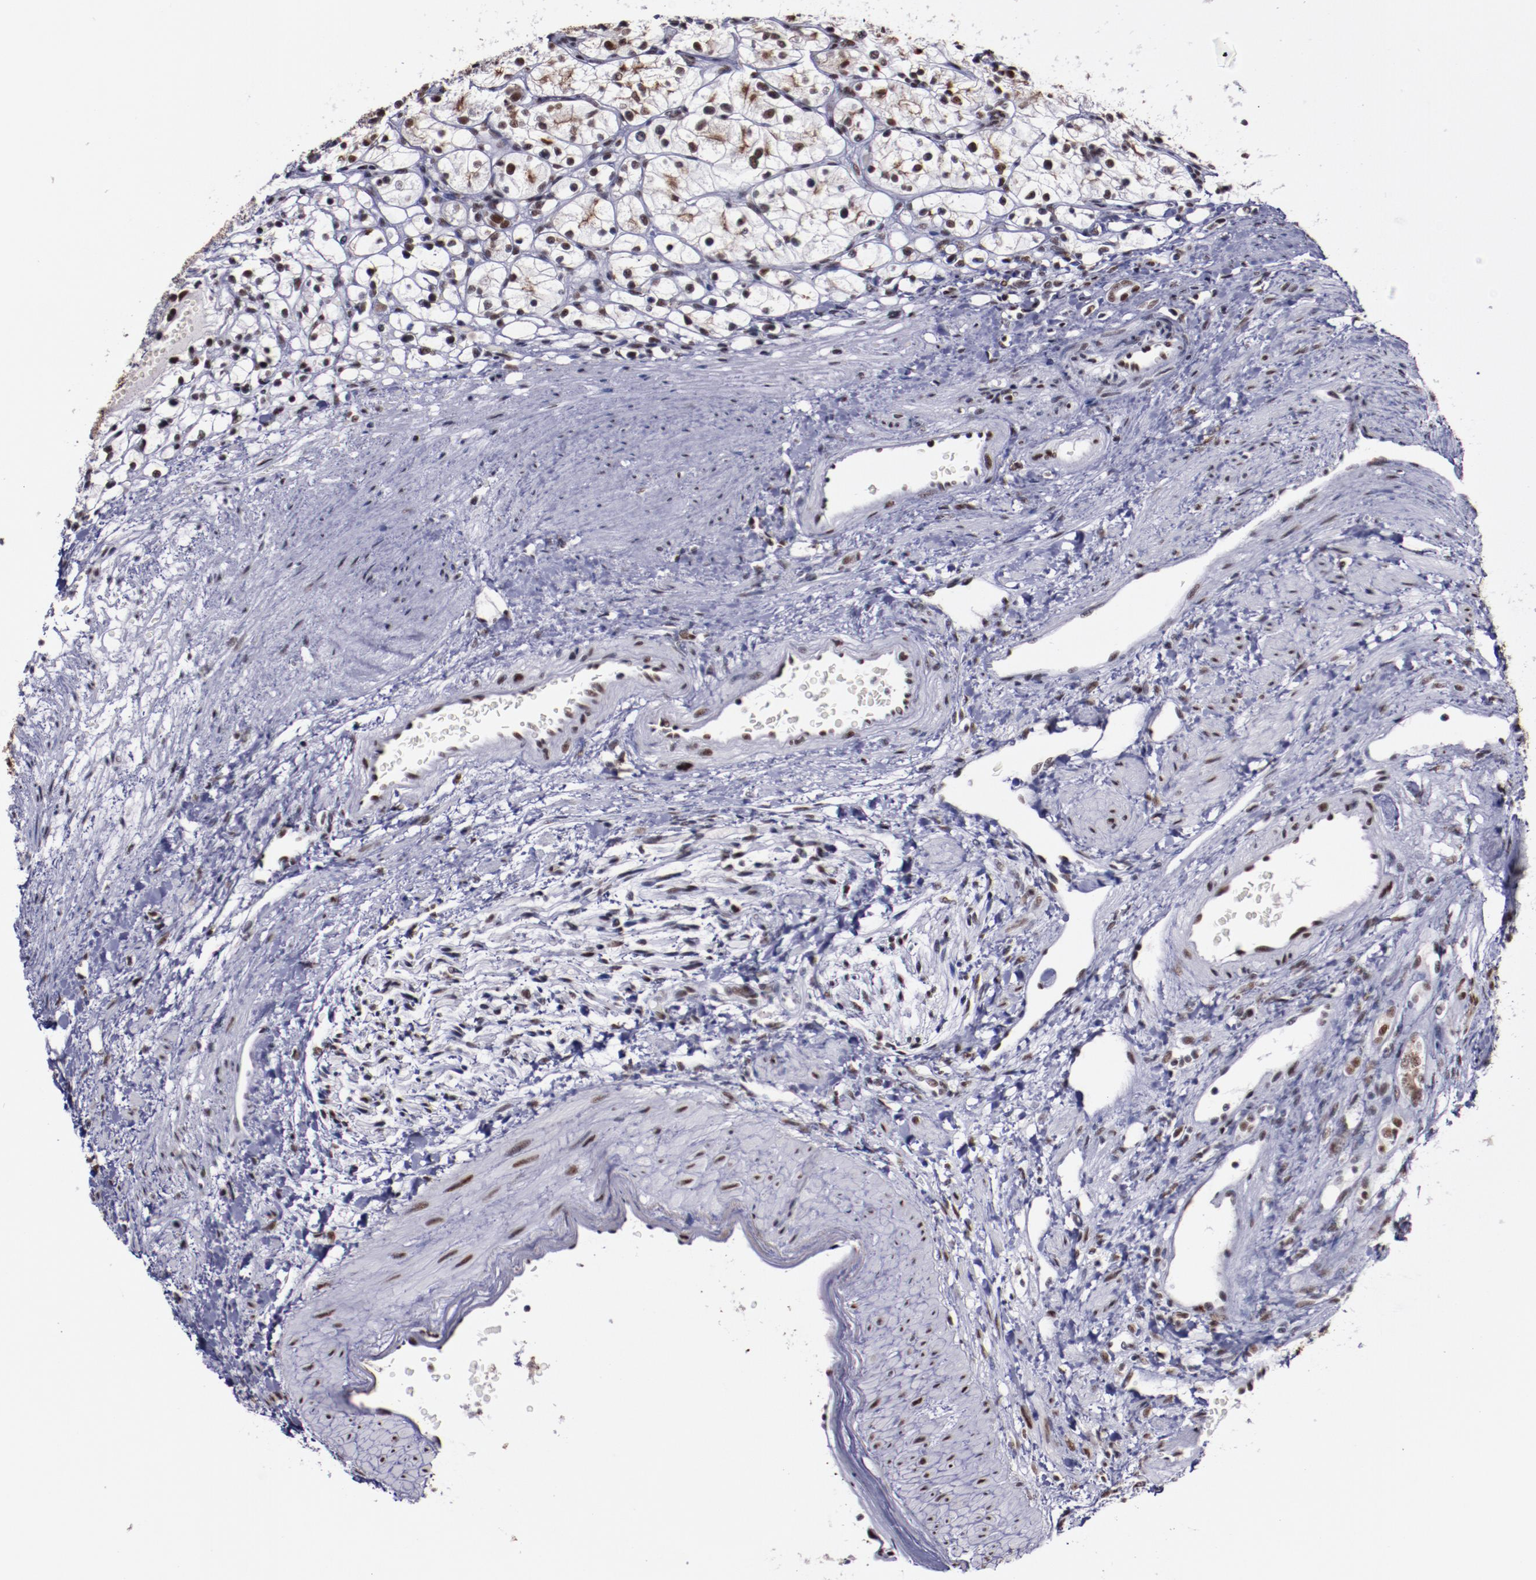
{"staining": {"intensity": "moderate", "quantity": "25%-75%", "location": "nuclear"}, "tissue": "renal cancer", "cell_type": "Tumor cells", "image_type": "cancer", "snomed": [{"axis": "morphology", "description": "Adenocarcinoma, NOS"}, {"axis": "topography", "description": "Kidney"}], "caption": "Immunohistochemical staining of human renal cancer demonstrates medium levels of moderate nuclear protein expression in about 25%-75% of tumor cells. Nuclei are stained in blue.", "gene": "PPP4R3A", "patient": {"sex": "female", "age": 60}}